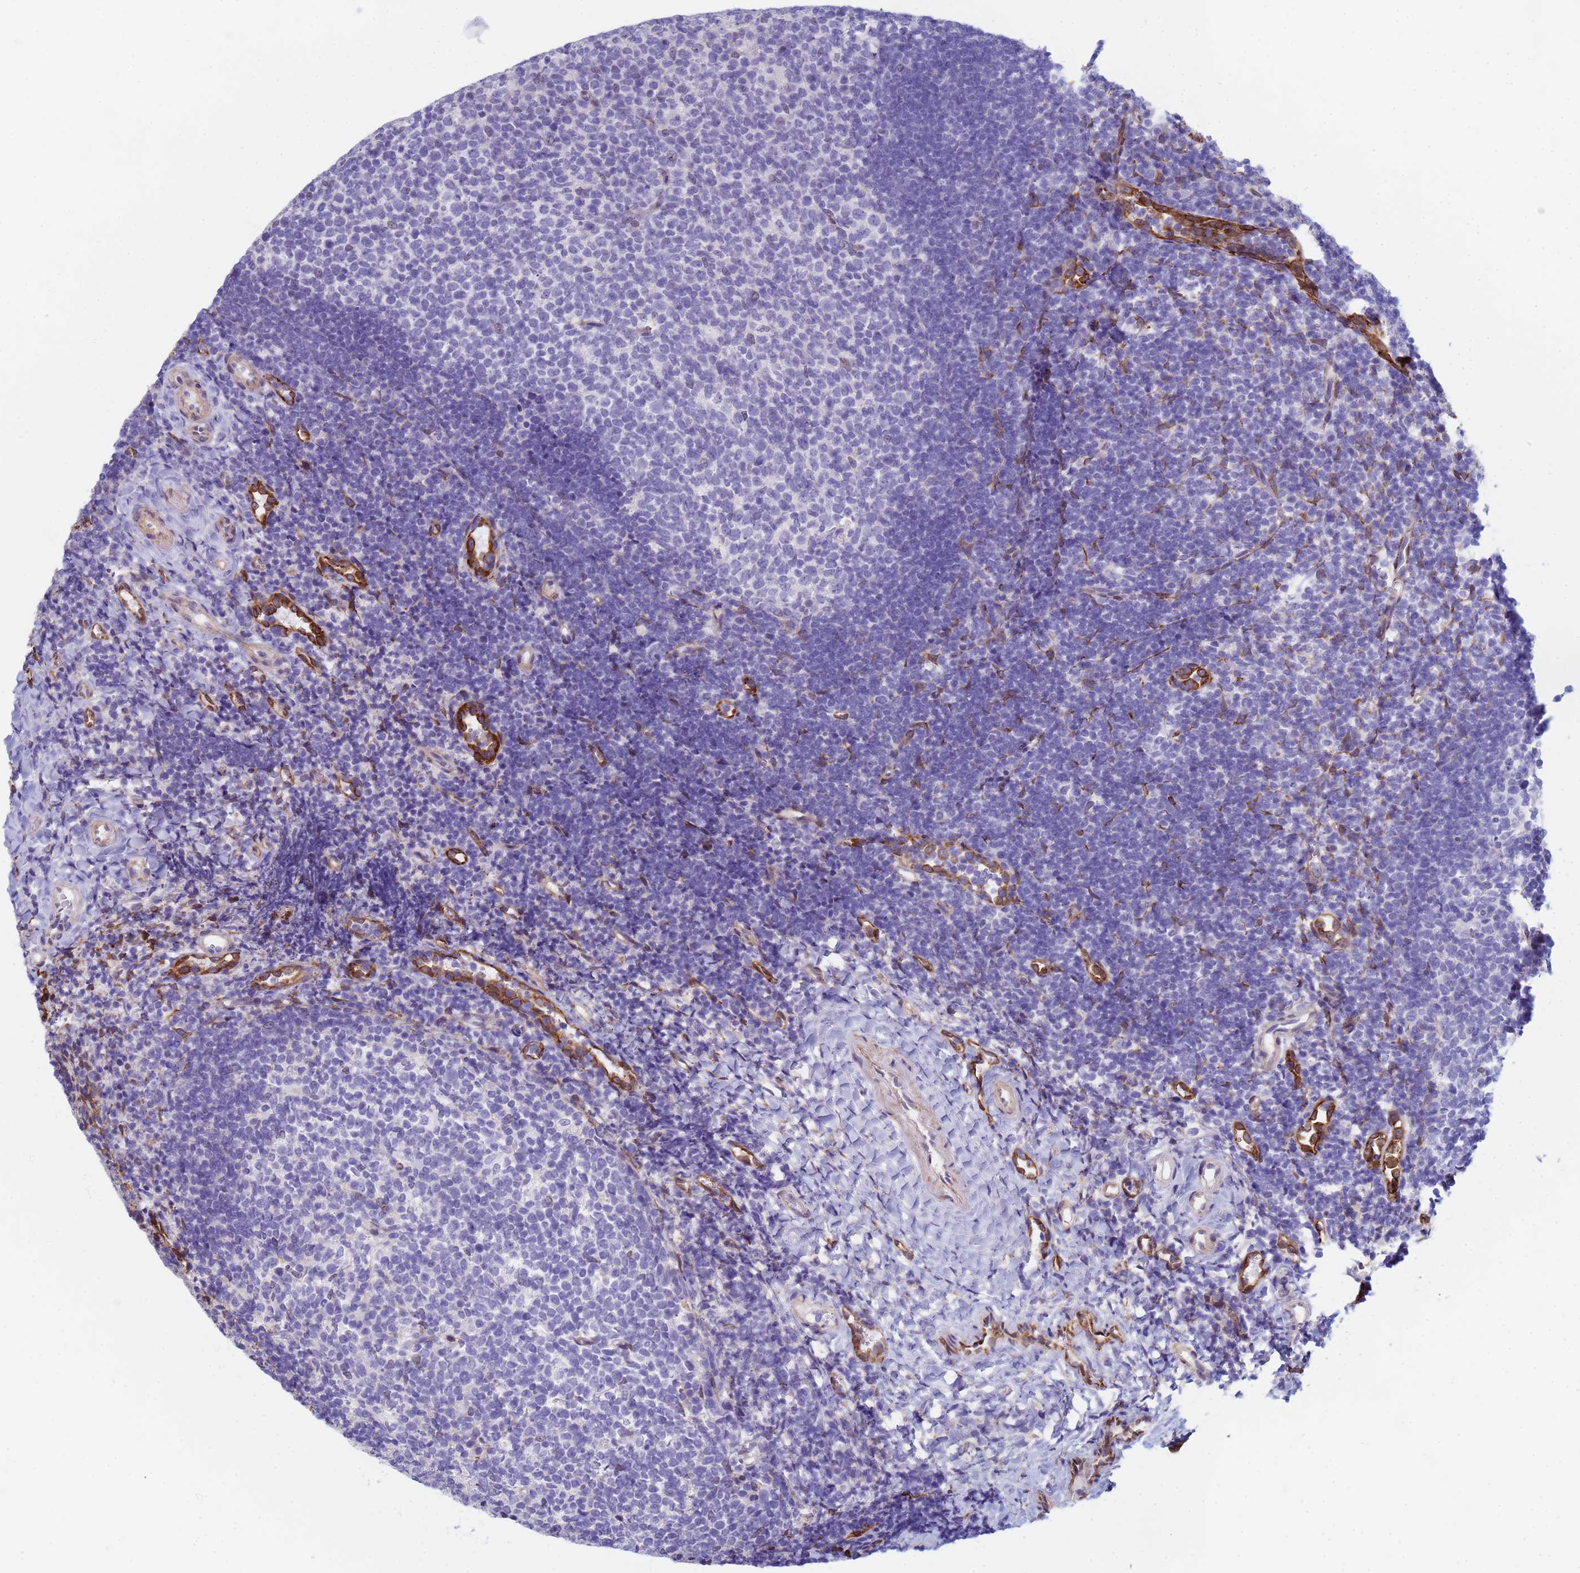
{"staining": {"intensity": "negative", "quantity": "none", "location": "none"}, "tissue": "tonsil", "cell_type": "Germinal center cells", "image_type": "normal", "snomed": [{"axis": "morphology", "description": "Normal tissue, NOS"}, {"axis": "topography", "description": "Tonsil"}], "caption": "Immunohistochemistry (IHC) photomicrograph of unremarkable tonsil: human tonsil stained with DAB (3,3'-diaminobenzidine) displays no significant protein expression in germinal center cells. (DAB (3,3'-diaminobenzidine) immunohistochemistry visualized using brightfield microscopy, high magnification).", "gene": "GDAP2", "patient": {"sex": "female", "age": 10}}